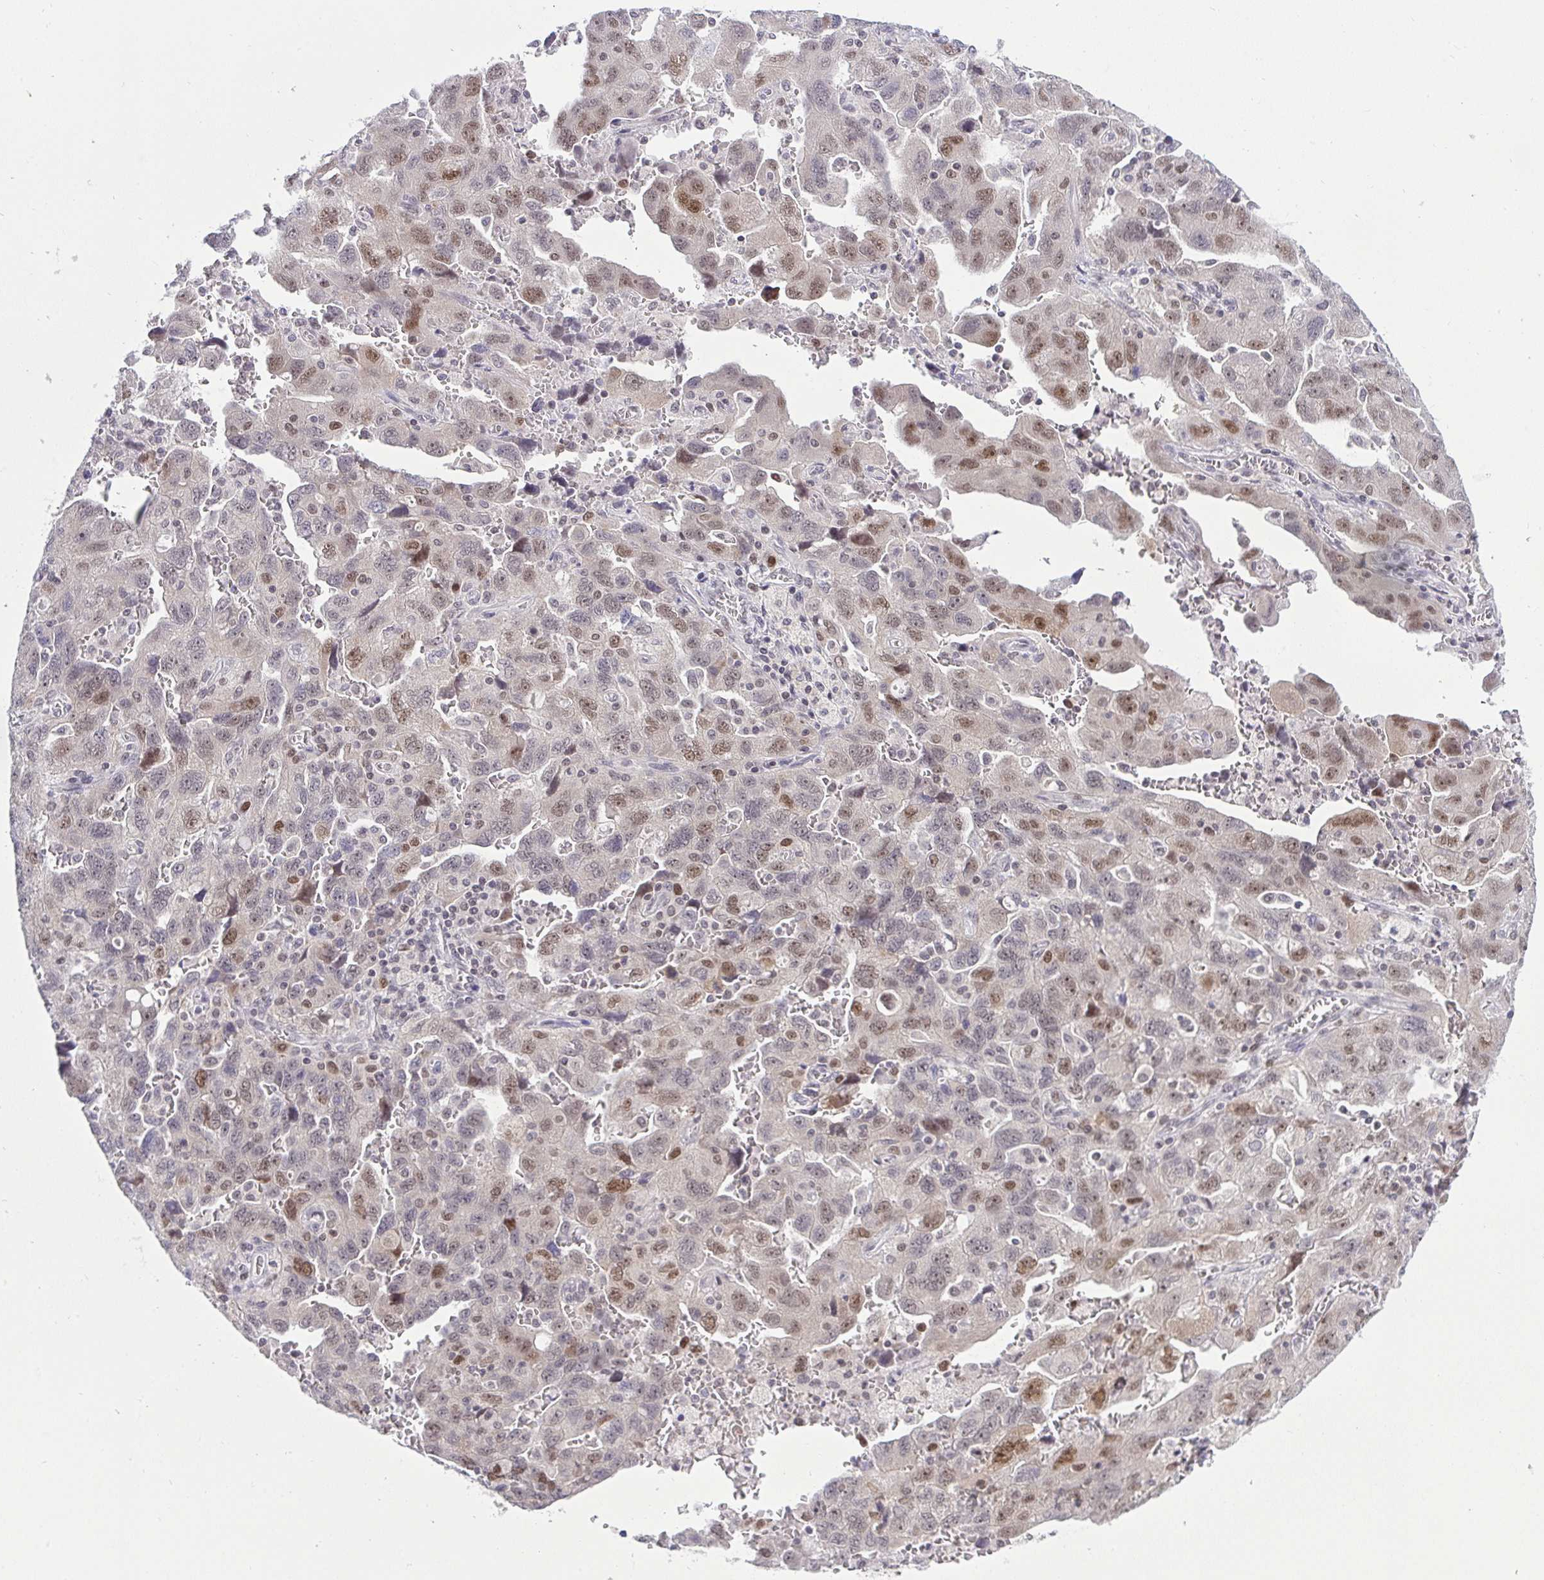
{"staining": {"intensity": "weak", "quantity": "<25%", "location": "nuclear"}, "tissue": "ovarian cancer", "cell_type": "Tumor cells", "image_type": "cancer", "snomed": [{"axis": "morphology", "description": "Carcinoma, NOS"}, {"axis": "morphology", "description": "Cystadenocarcinoma, serous, NOS"}, {"axis": "topography", "description": "Ovary"}], "caption": "Ovarian cancer stained for a protein using IHC demonstrates no staining tumor cells.", "gene": "RFC4", "patient": {"sex": "female", "age": 69}}